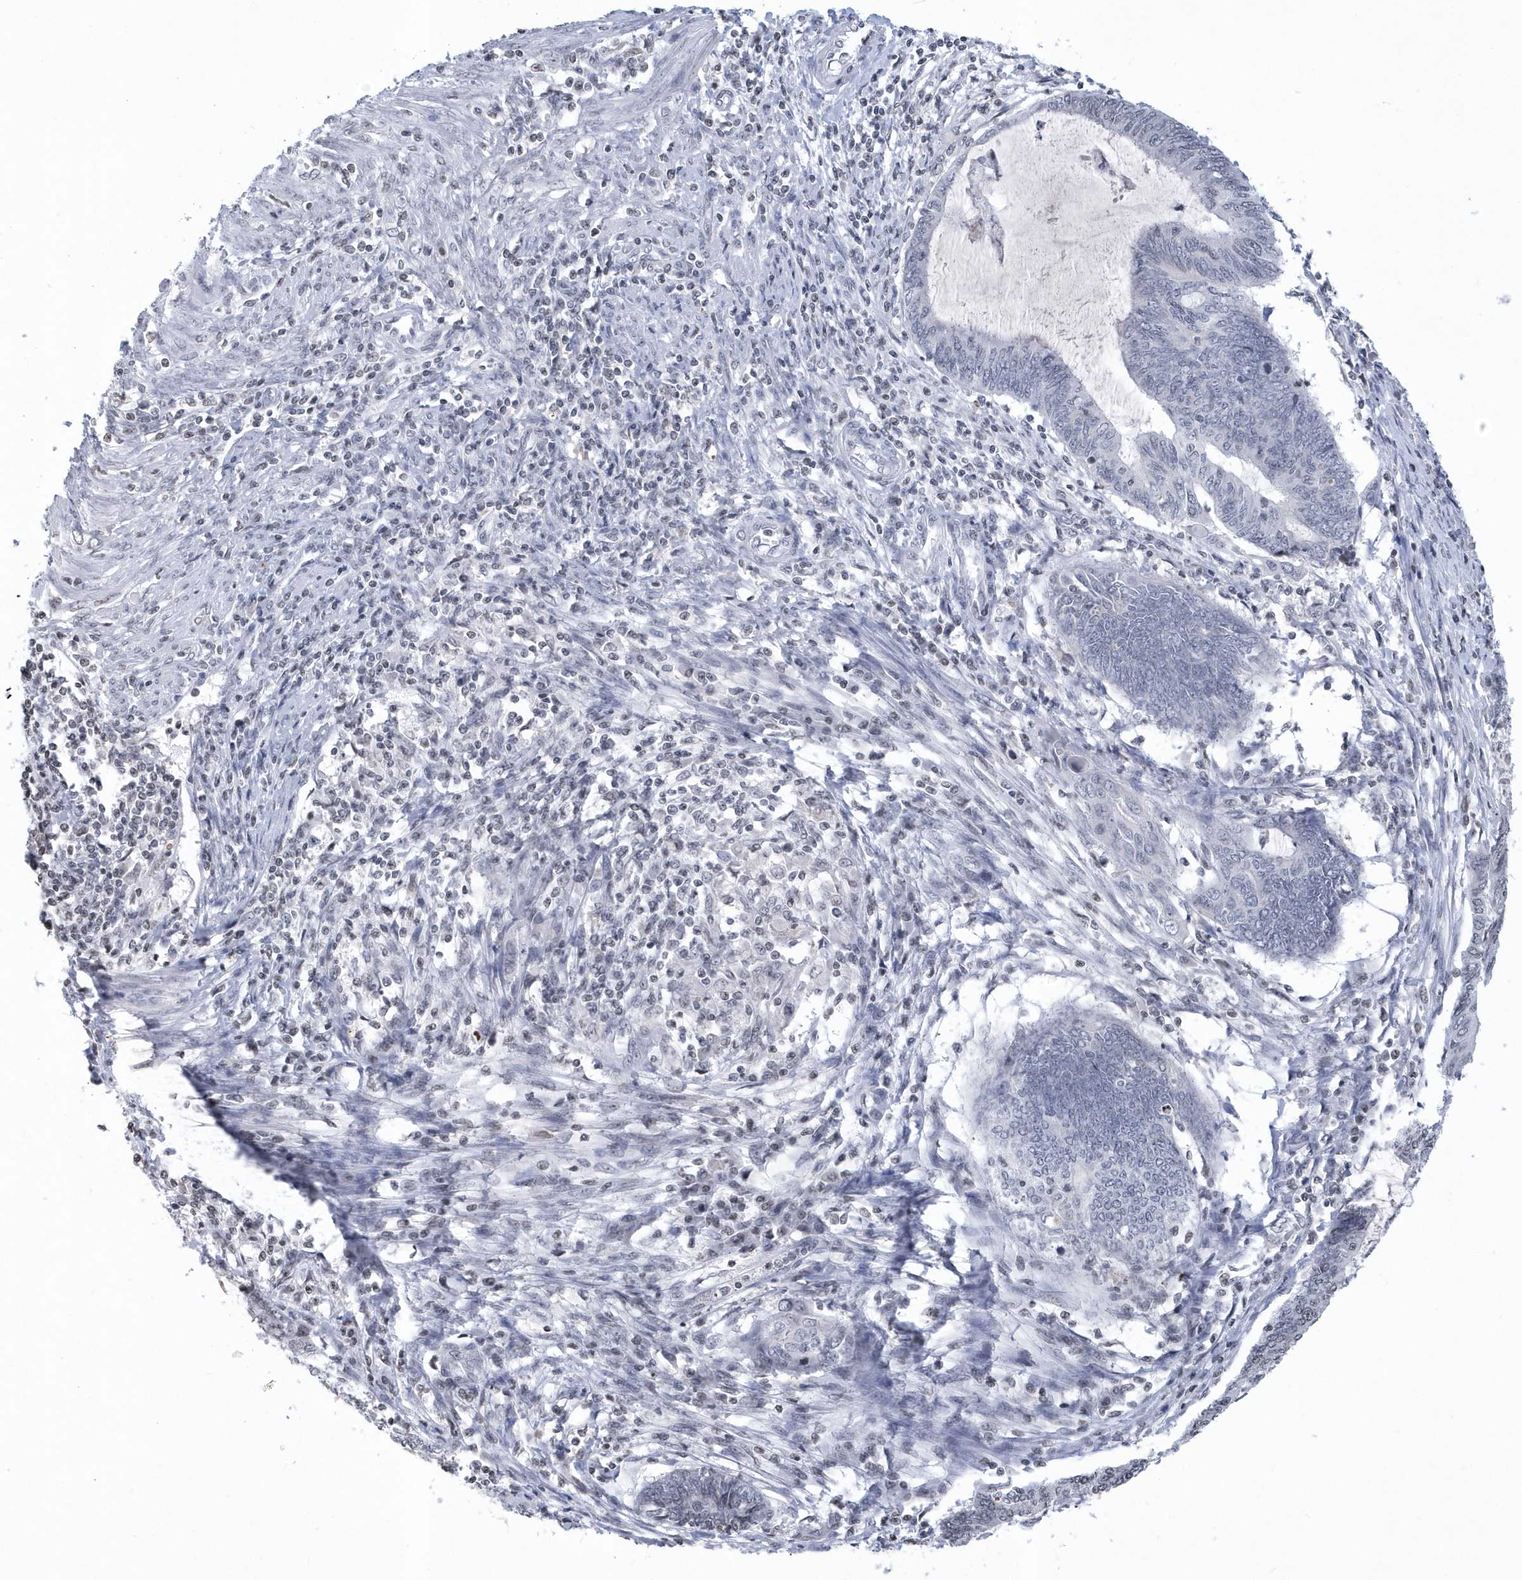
{"staining": {"intensity": "negative", "quantity": "none", "location": "none"}, "tissue": "endometrial cancer", "cell_type": "Tumor cells", "image_type": "cancer", "snomed": [{"axis": "morphology", "description": "Adenocarcinoma, NOS"}, {"axis": "topography", "description": "Uterus"}, {"axis": "topography", "description": "Endometrium"}], "caption": "This is an IHC micrograph of endometrial adenocarcinoma. There is no positivity in tumor cells.", "gene": "VWA5B2", "patient": {"sex": "female", "age": 70}}